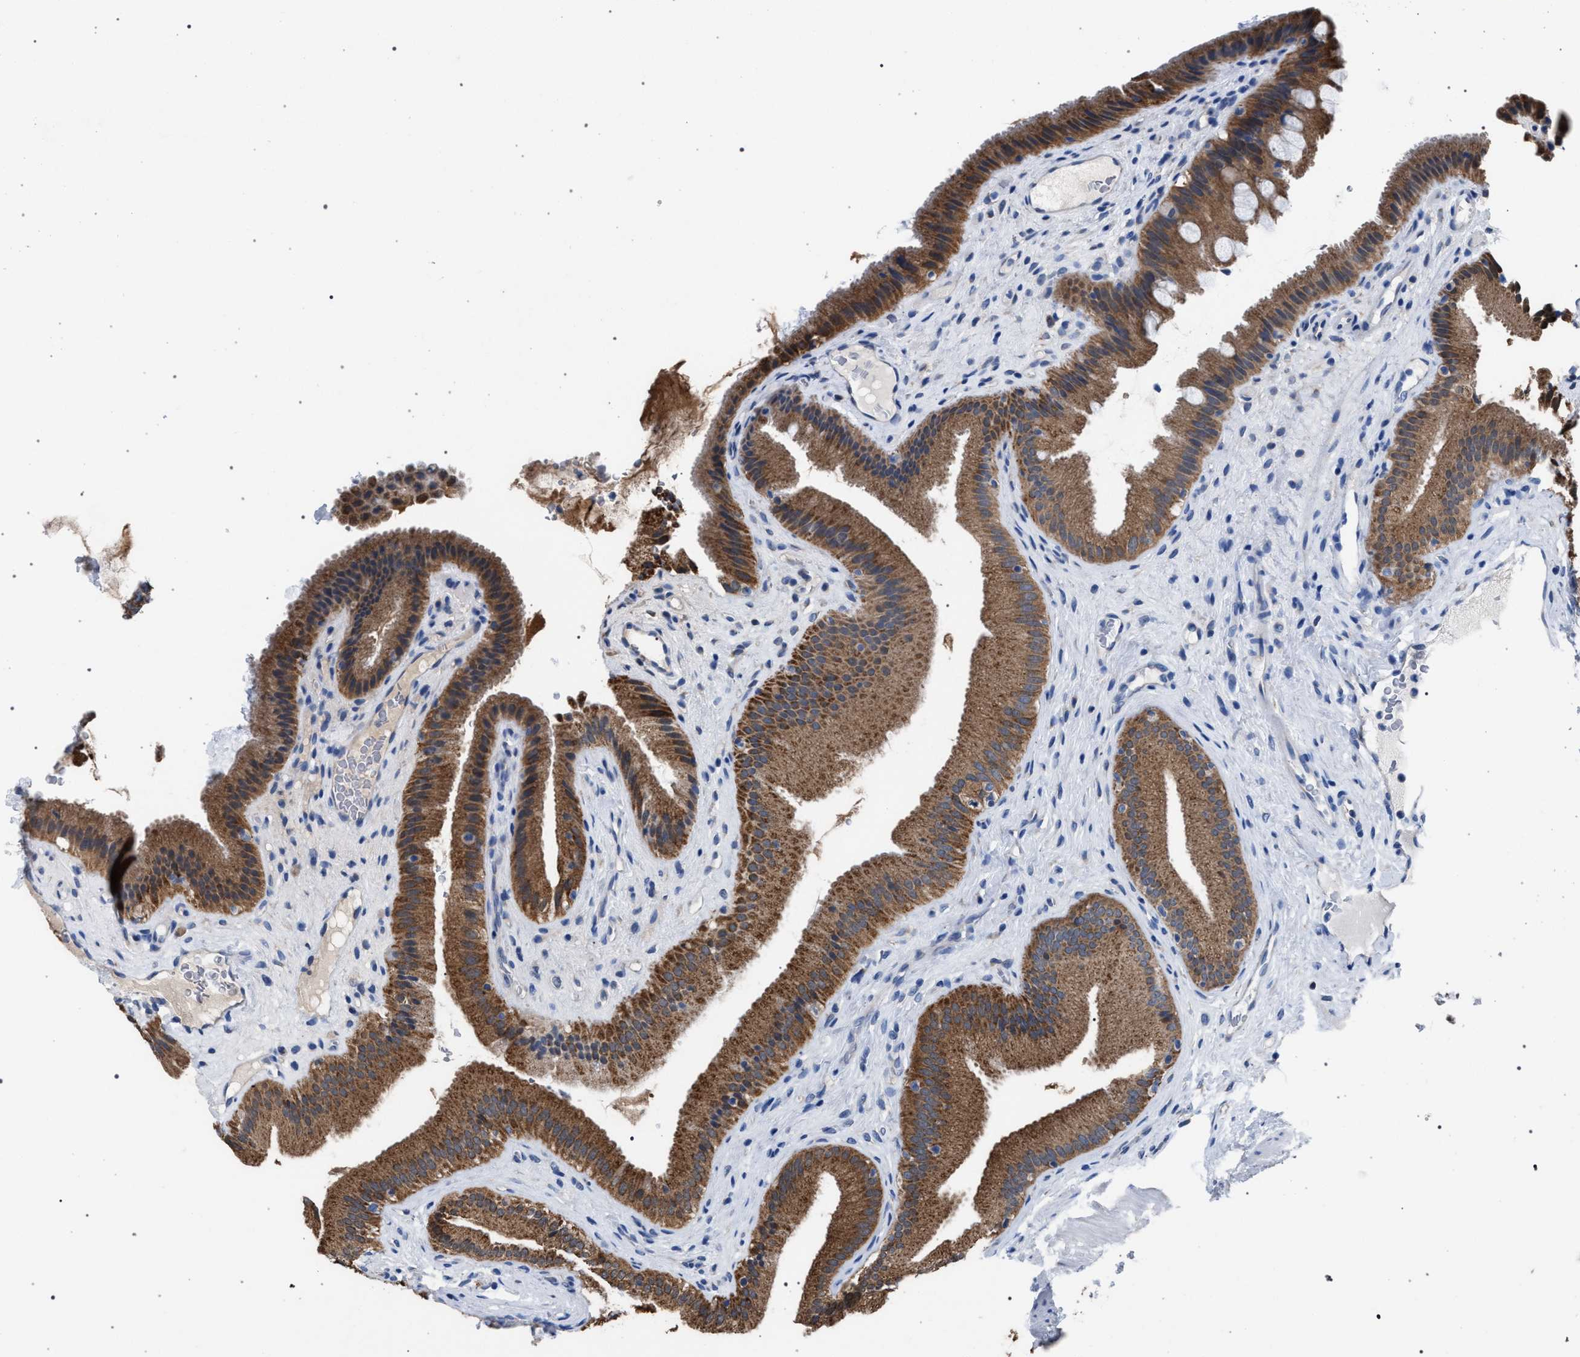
{"staining": {"intensity": "strong", "quantity": ">75%", "location": "cytoplasmic/membranous"}, "tissue": "gallbladder", "cell_type": "Glandular cells", "image_type": "normal", "snomed": [{"axis": "morphology", "description": "Normal tissue, NOS"}, {"axis": "topography", "description": "Gallbladder"}], "caption": "This is an image of IHC staining of benign gallbladder, which shows strong staining in the cytoplasmic/membranous of glandular cells.", "gene": "CRYZ", "patient": {"sex": "male", "age": 49}}